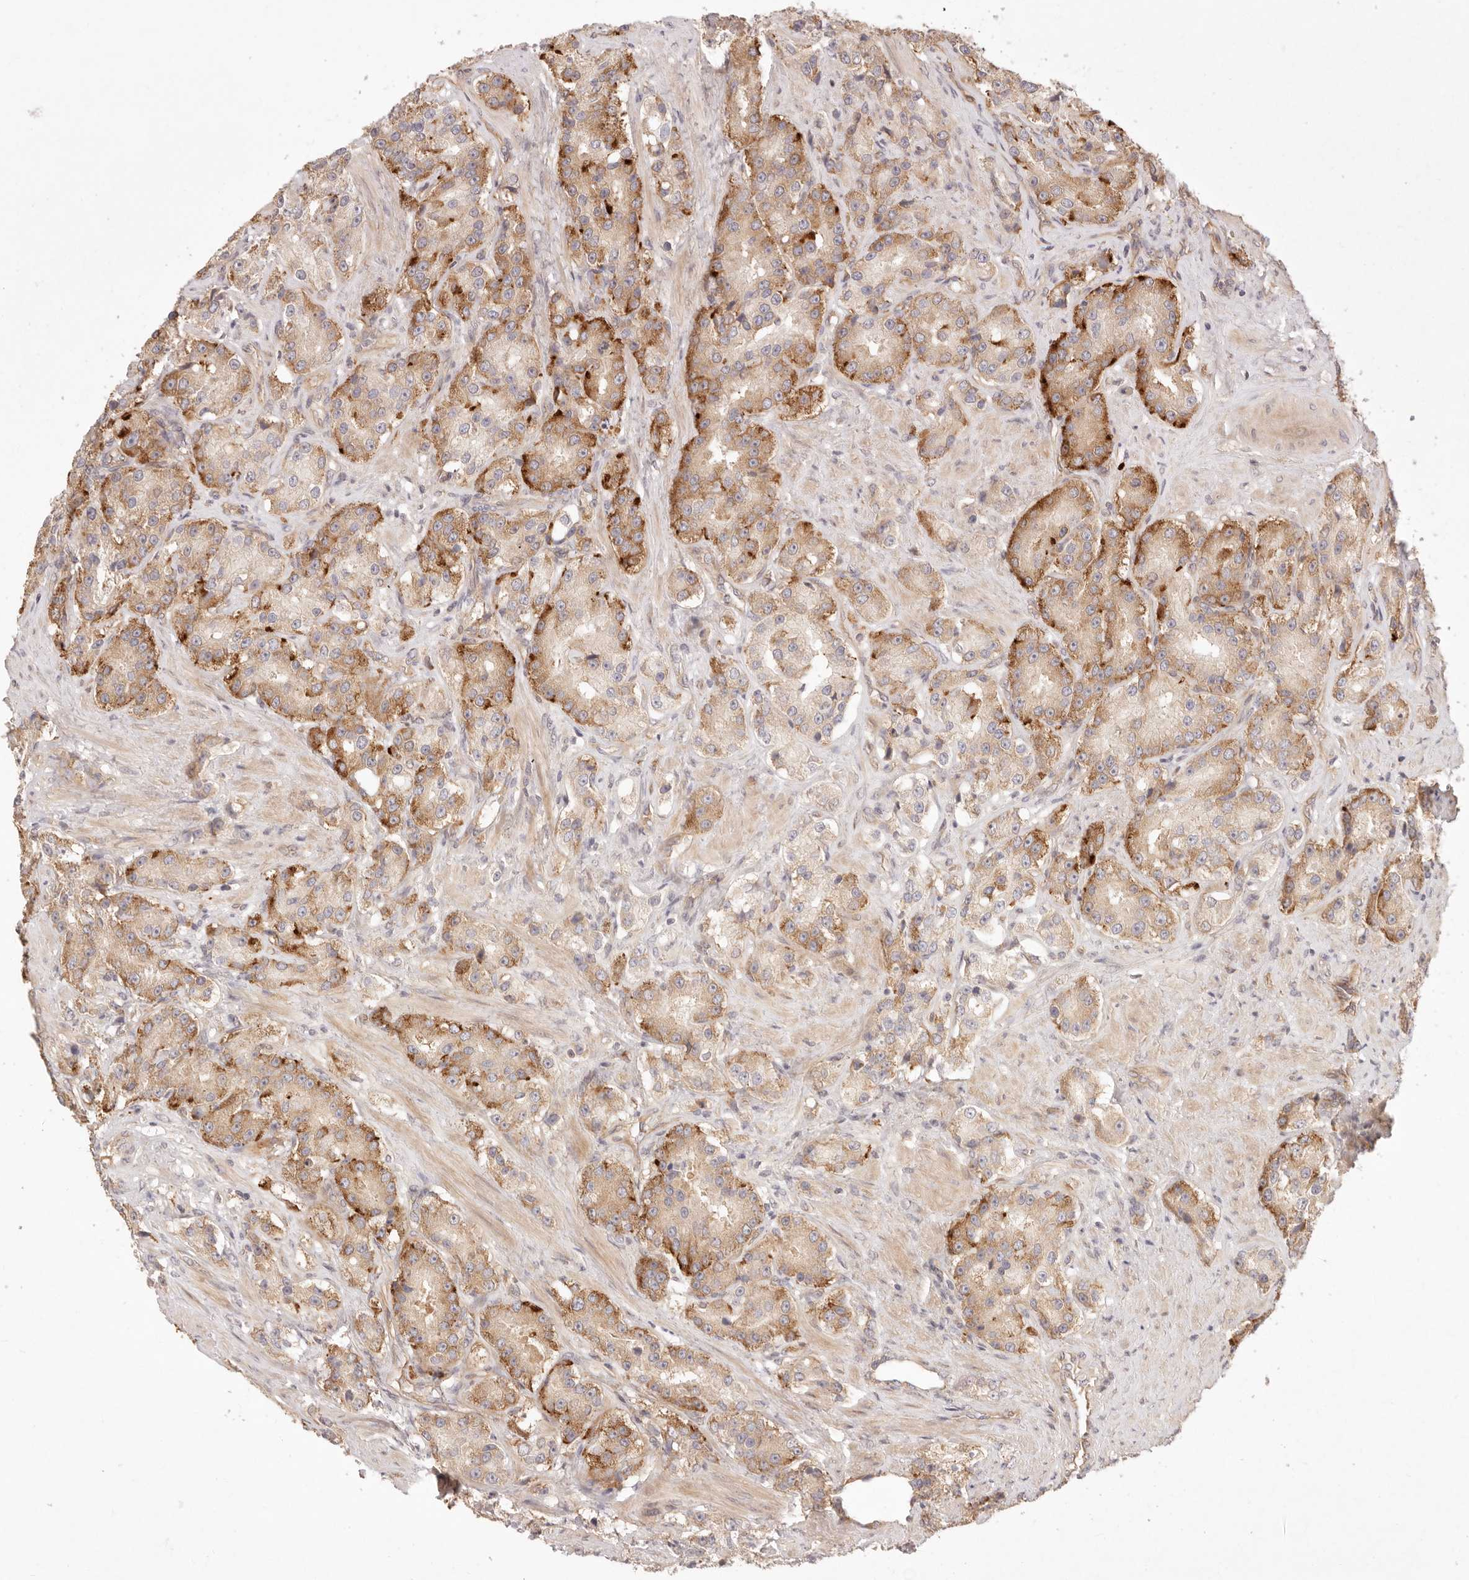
{"staining": {"intensity": "moderate", "quantity": ">75%", "location": "cytoplasmic/membranous"}, "tissue": "prostate cancer", "cell_type": "Tumor cells", "image_type": "cancer", "snomed": [{"axis": "morphology", "description": "Adenocarcinoma, High grade"}, {"axis": "topography", "description": "Prostate"}], "caption": "DAB (3,3'-diaminobenzidine) immunohistochemical staining of prostate adenocarcinoma (high-grade) shows moderate cytoplasmic/membranous protein expression in approximately >75% of tumor cells. Using DAB (3,3'-diaminobenzidine) (brown) and hematoxylin (blue) stains, captured at high magnification using brightfield microscopy.", "gene": "PPP1R3B", "patient": {"sex": "male", "age": 60}}